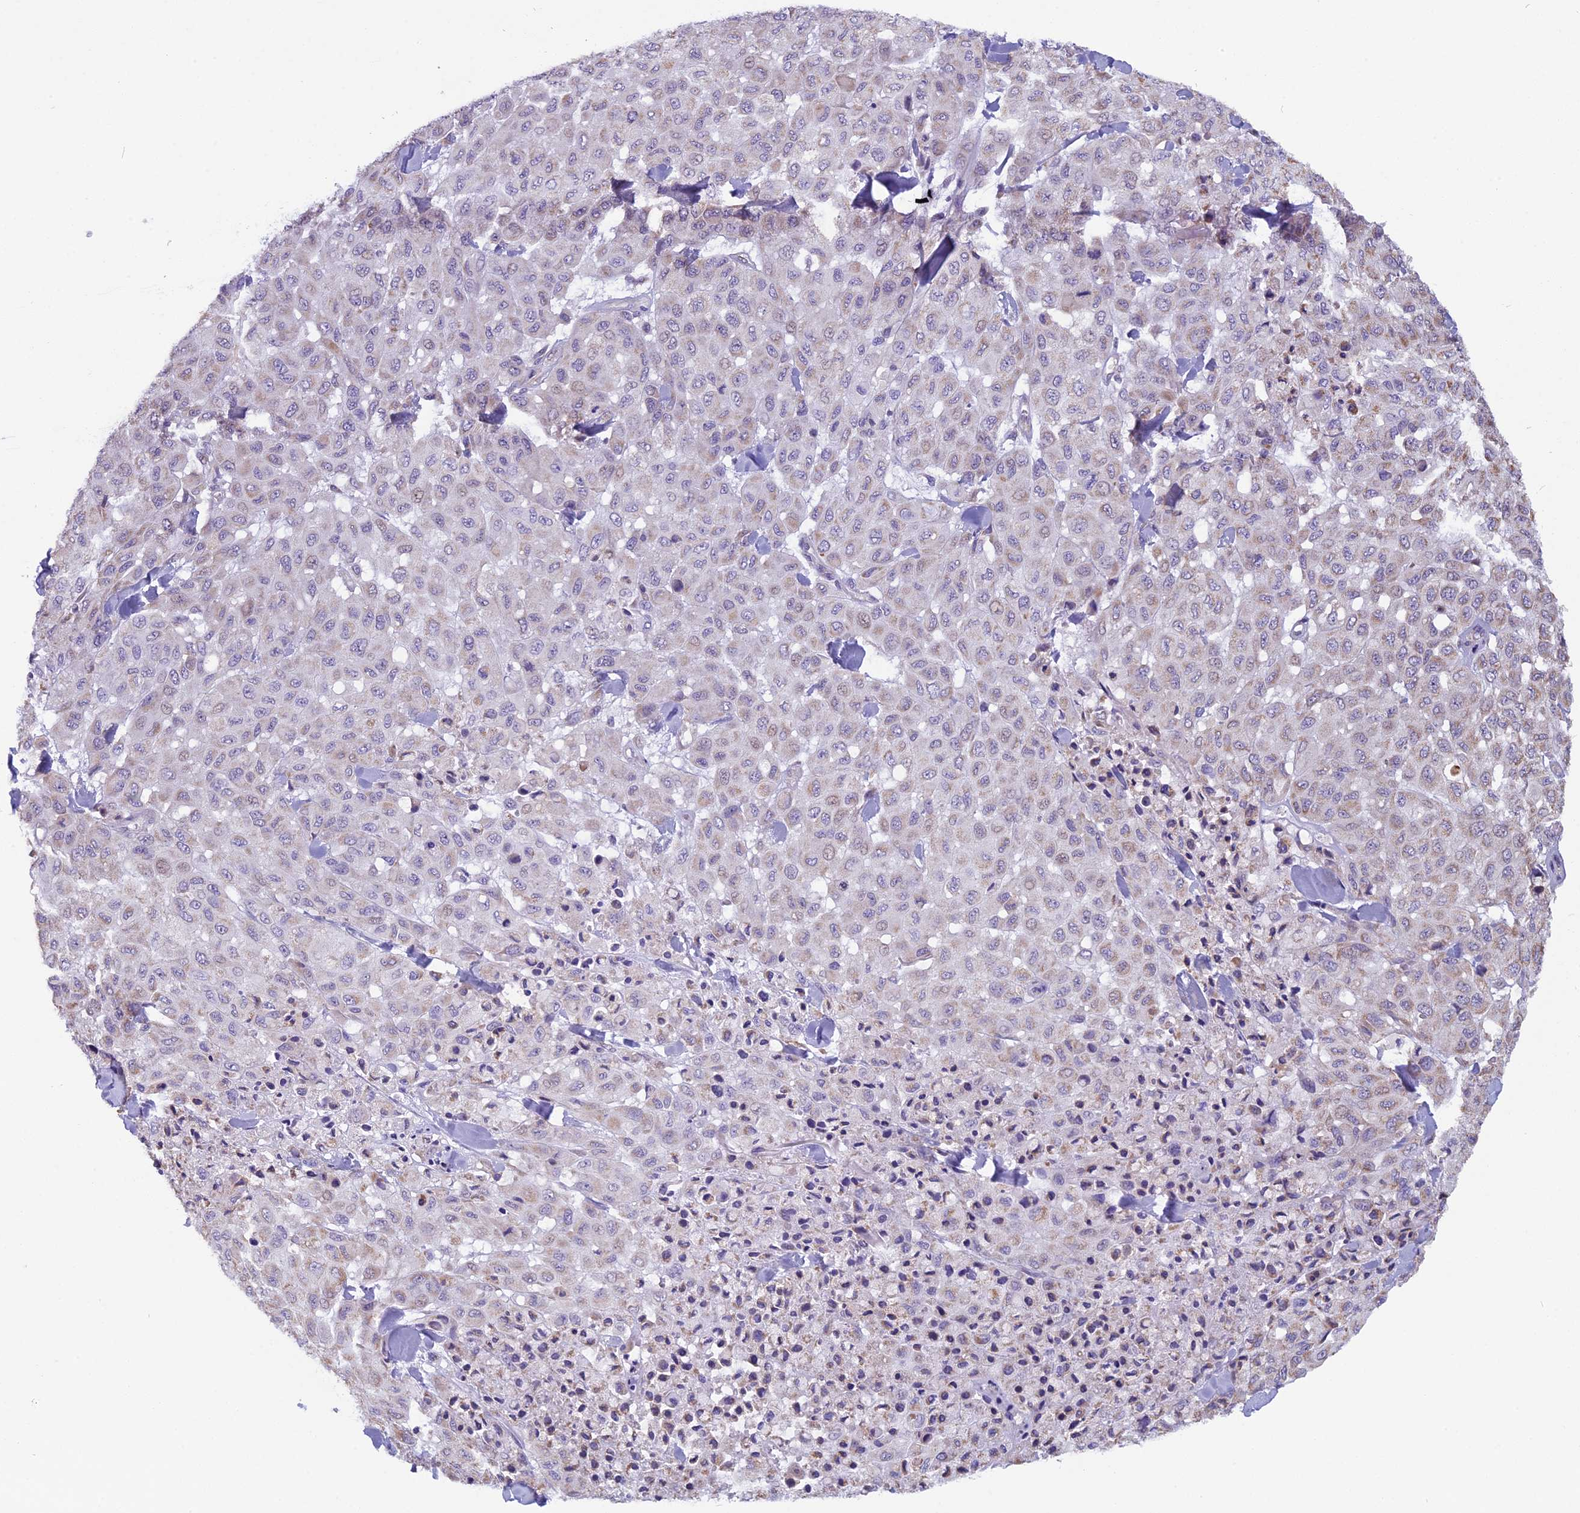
{"staining": {"intensity": "weak", "quantity": "25%-75%", "location": "cytoplasmic/membranous"}, "tissue": "melanoma", "cell_type": "Tumor cells", "image_type": "cancer", "snomed": [{"axis": "morphology", "description": "Malignant melanoma, Metastatic site"}, {"axis": "topography", "description": "Skin"}], "caption": "Malignant melanoma (metastatic site) stained with DAB (3,3'-diaminobenzidine) immunohistochemistry (IHC) demonstrates low levels of weak cytoplasmic/membranous expression in approximately 25%-75% of tumor cells. (Stains: DAB (3,3'-diaminobenzidine) in brown, nuclei in blue, Microscopy: brightfield microscopy at high magnification).", "gene": "ZNF317", "patient": {"sex": "female", "age": 81}}